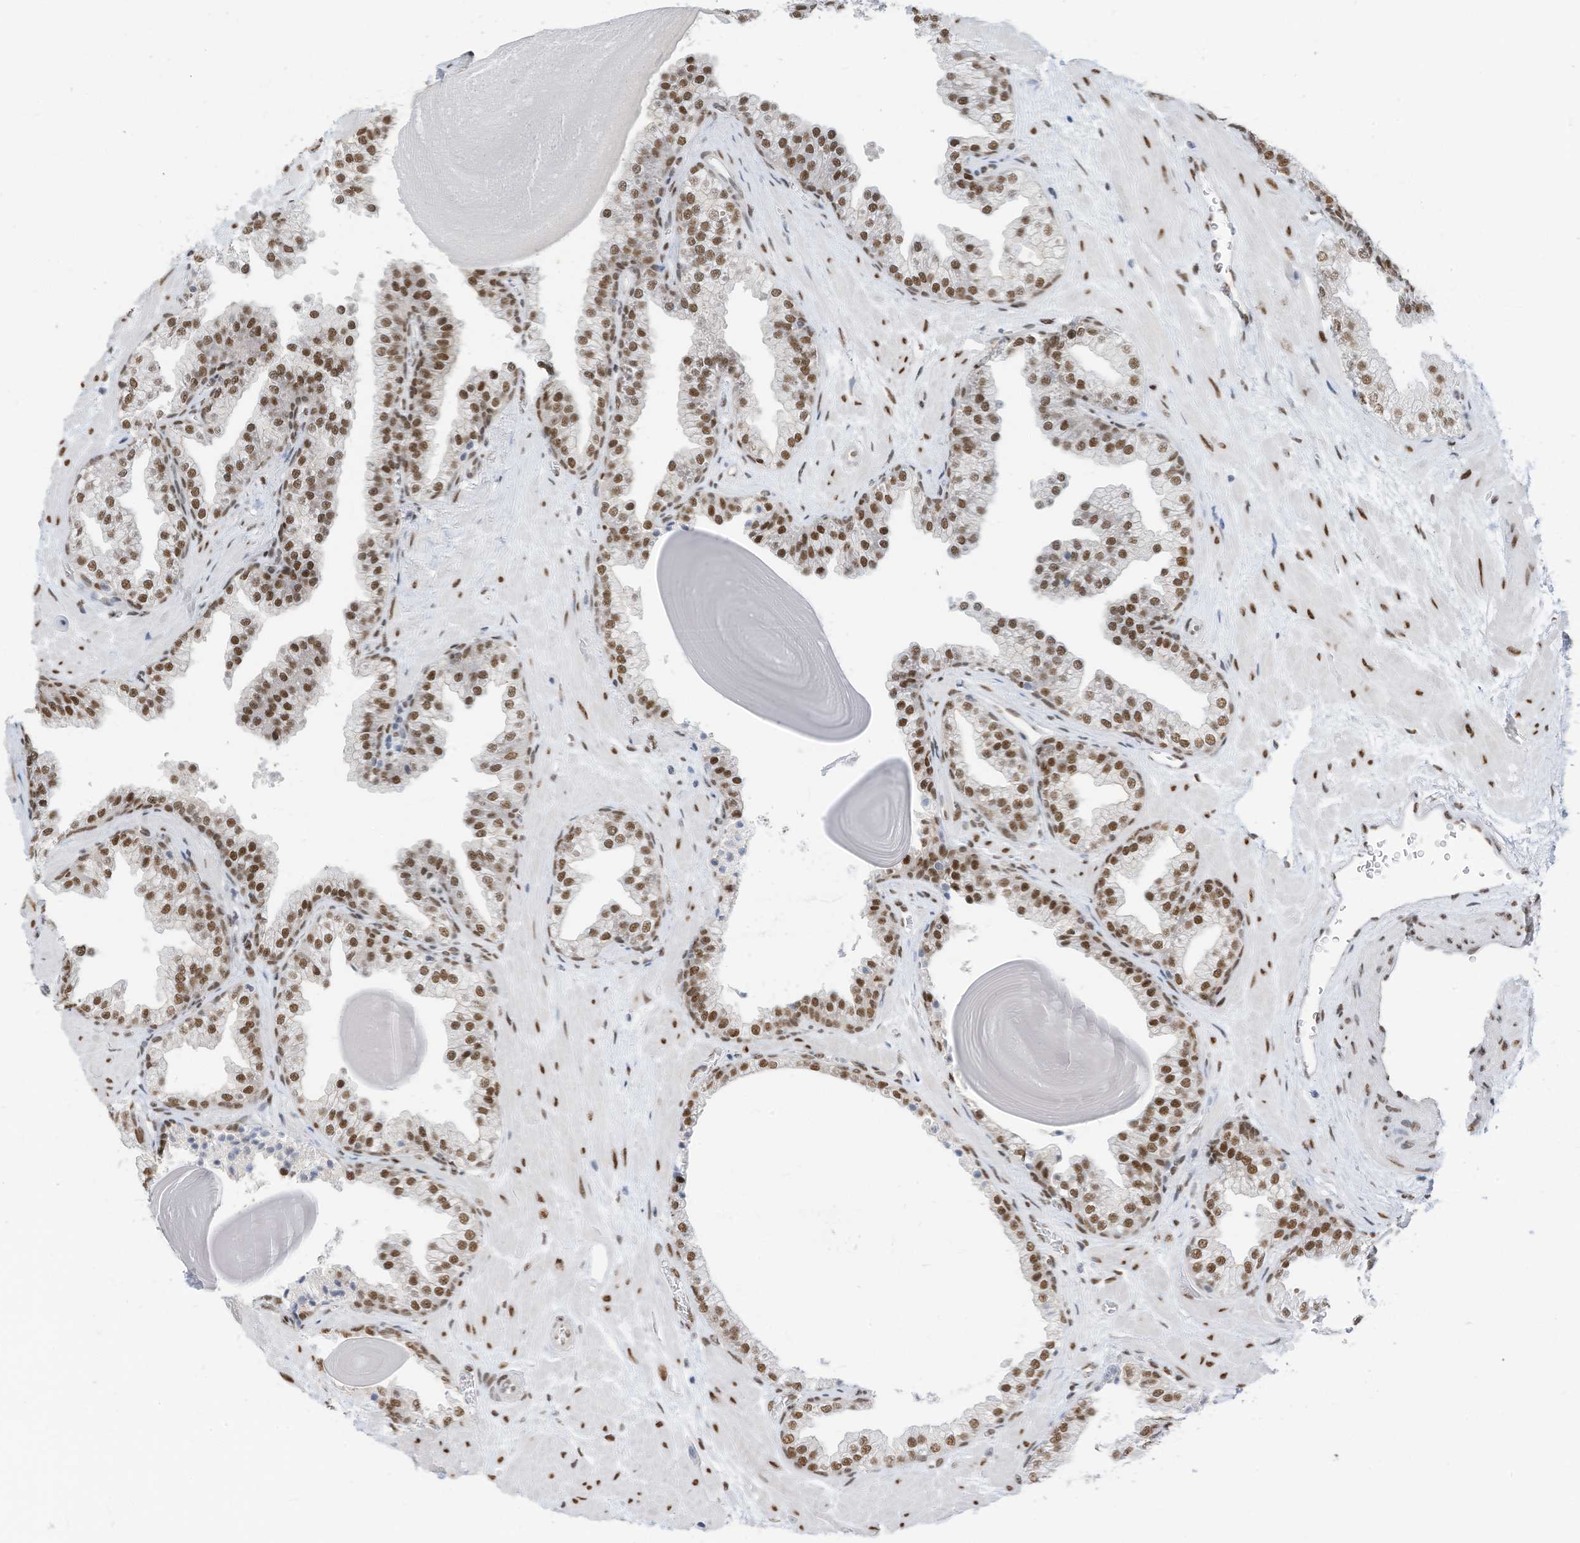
{"staining": {"intensity": "moderate", "quantity": ">75%", "location": "nuclear"}, "tissue": "prostate", "cell_type": "Glandular cells", "image_type": "normal", "snomed": [{"axis": "morphology", "description": "Normal tissue, NOS"}, {"axis": "topography", "description": "Prostate"}], "caption": "Immunohistochemical staining of normal prostate reveals >75% levels of moderate nuclear protein staining in about >75% of glandular cells.", "gene": "KHSRP", "patient": {"sex": "male", "age": 48}}